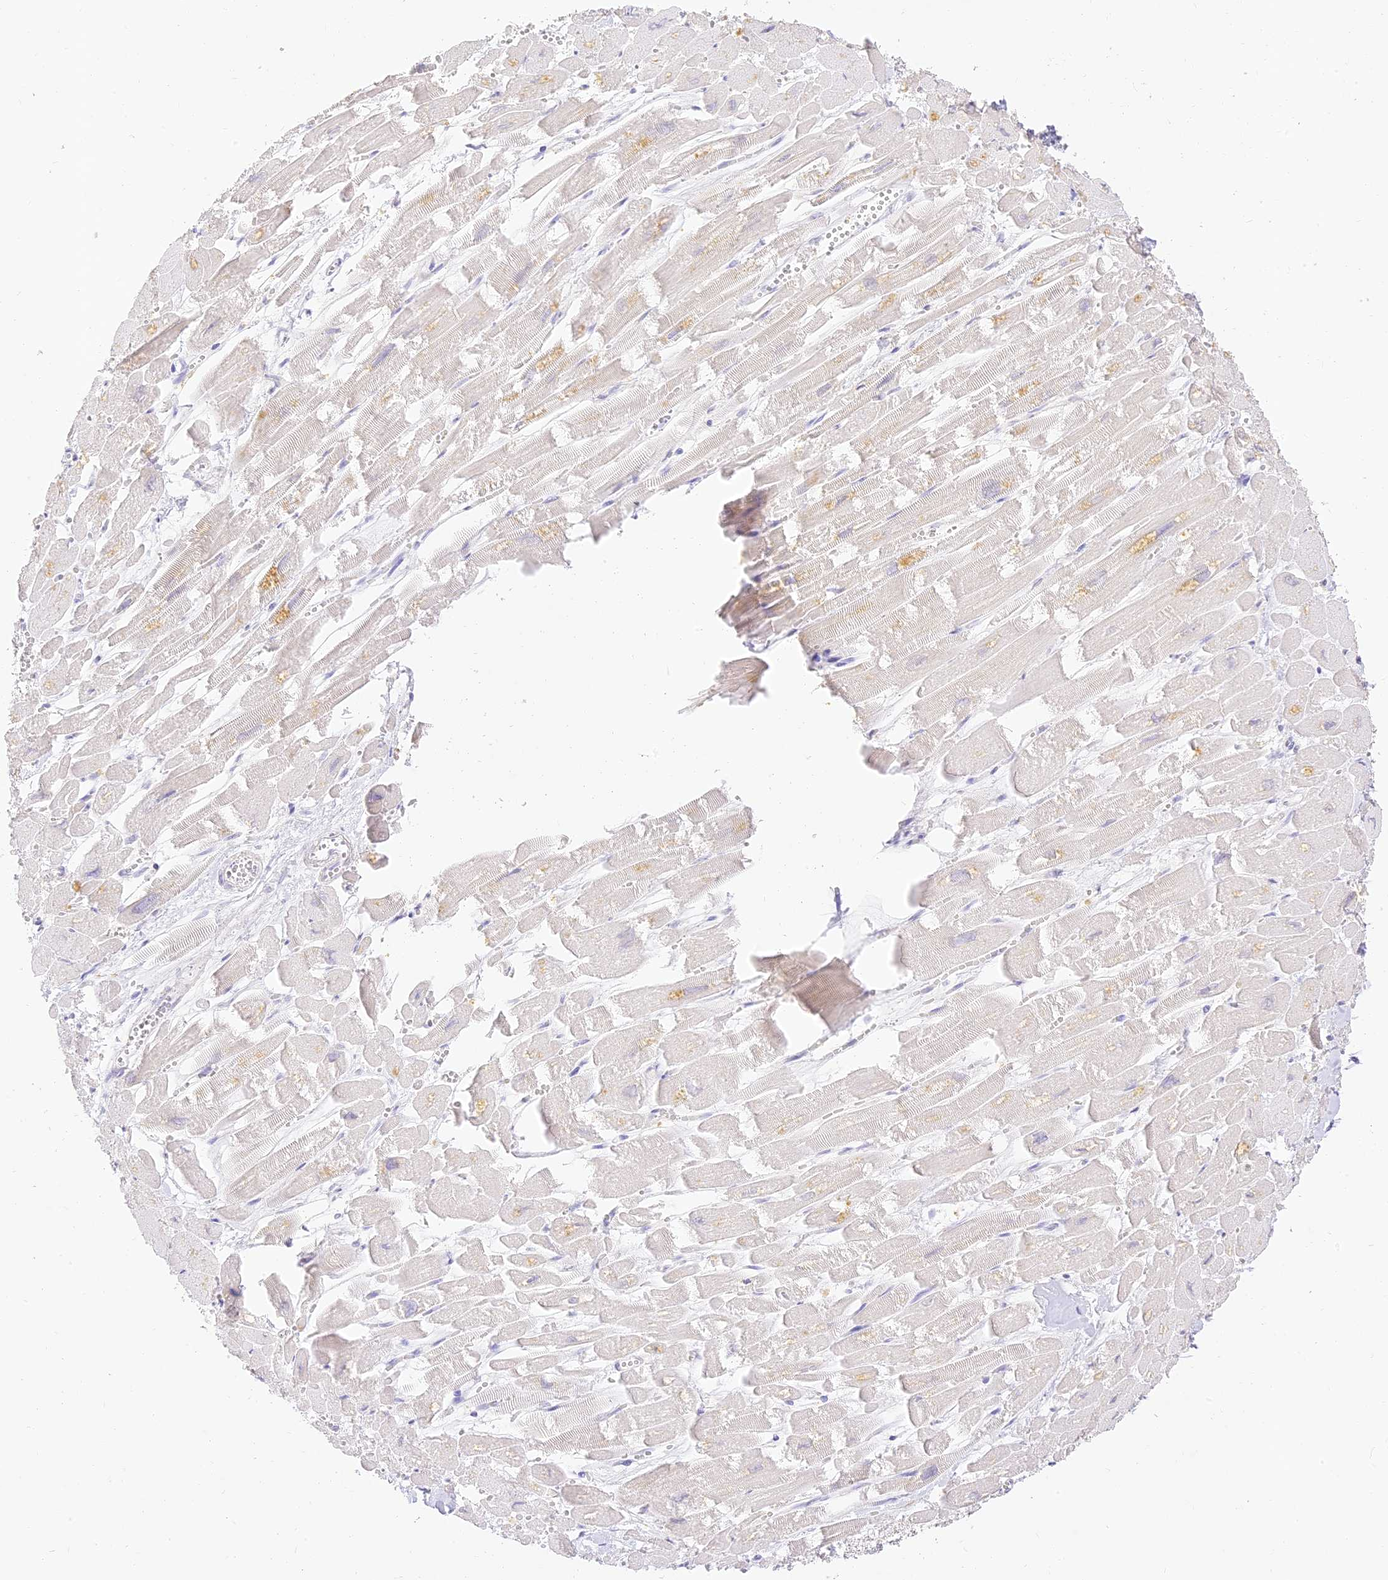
{"staining": {"intensity": "moderate", "quantity": "<25%", "location": "cytoplasmic/membranous"}, "tissue": "heart muscle", "cell_type": "Cardiomyocytes", "image_type": "normal", "snomed": [{"axis": "morphology", "description": "Normal tissue, NOS"}, {"axis": "topography", "description": "Heart"}], "caption": "Immunohistochemistry (IHC) staining of unremarkable heart muscle, which exhibits low levels of moderate cytoplasmic/membranous staining in approximately <25% of cardiomyocytes indicating moderate cytoplasmic/membranous protein positivity. The staining was performed using DAB (3,3'-diaminobenzidine) (brown) for protein detection and nuclei were counterstained in hematoxylin (blue).", "gene": "SEC13", "patient": {"sex": "male", "age": 54}}